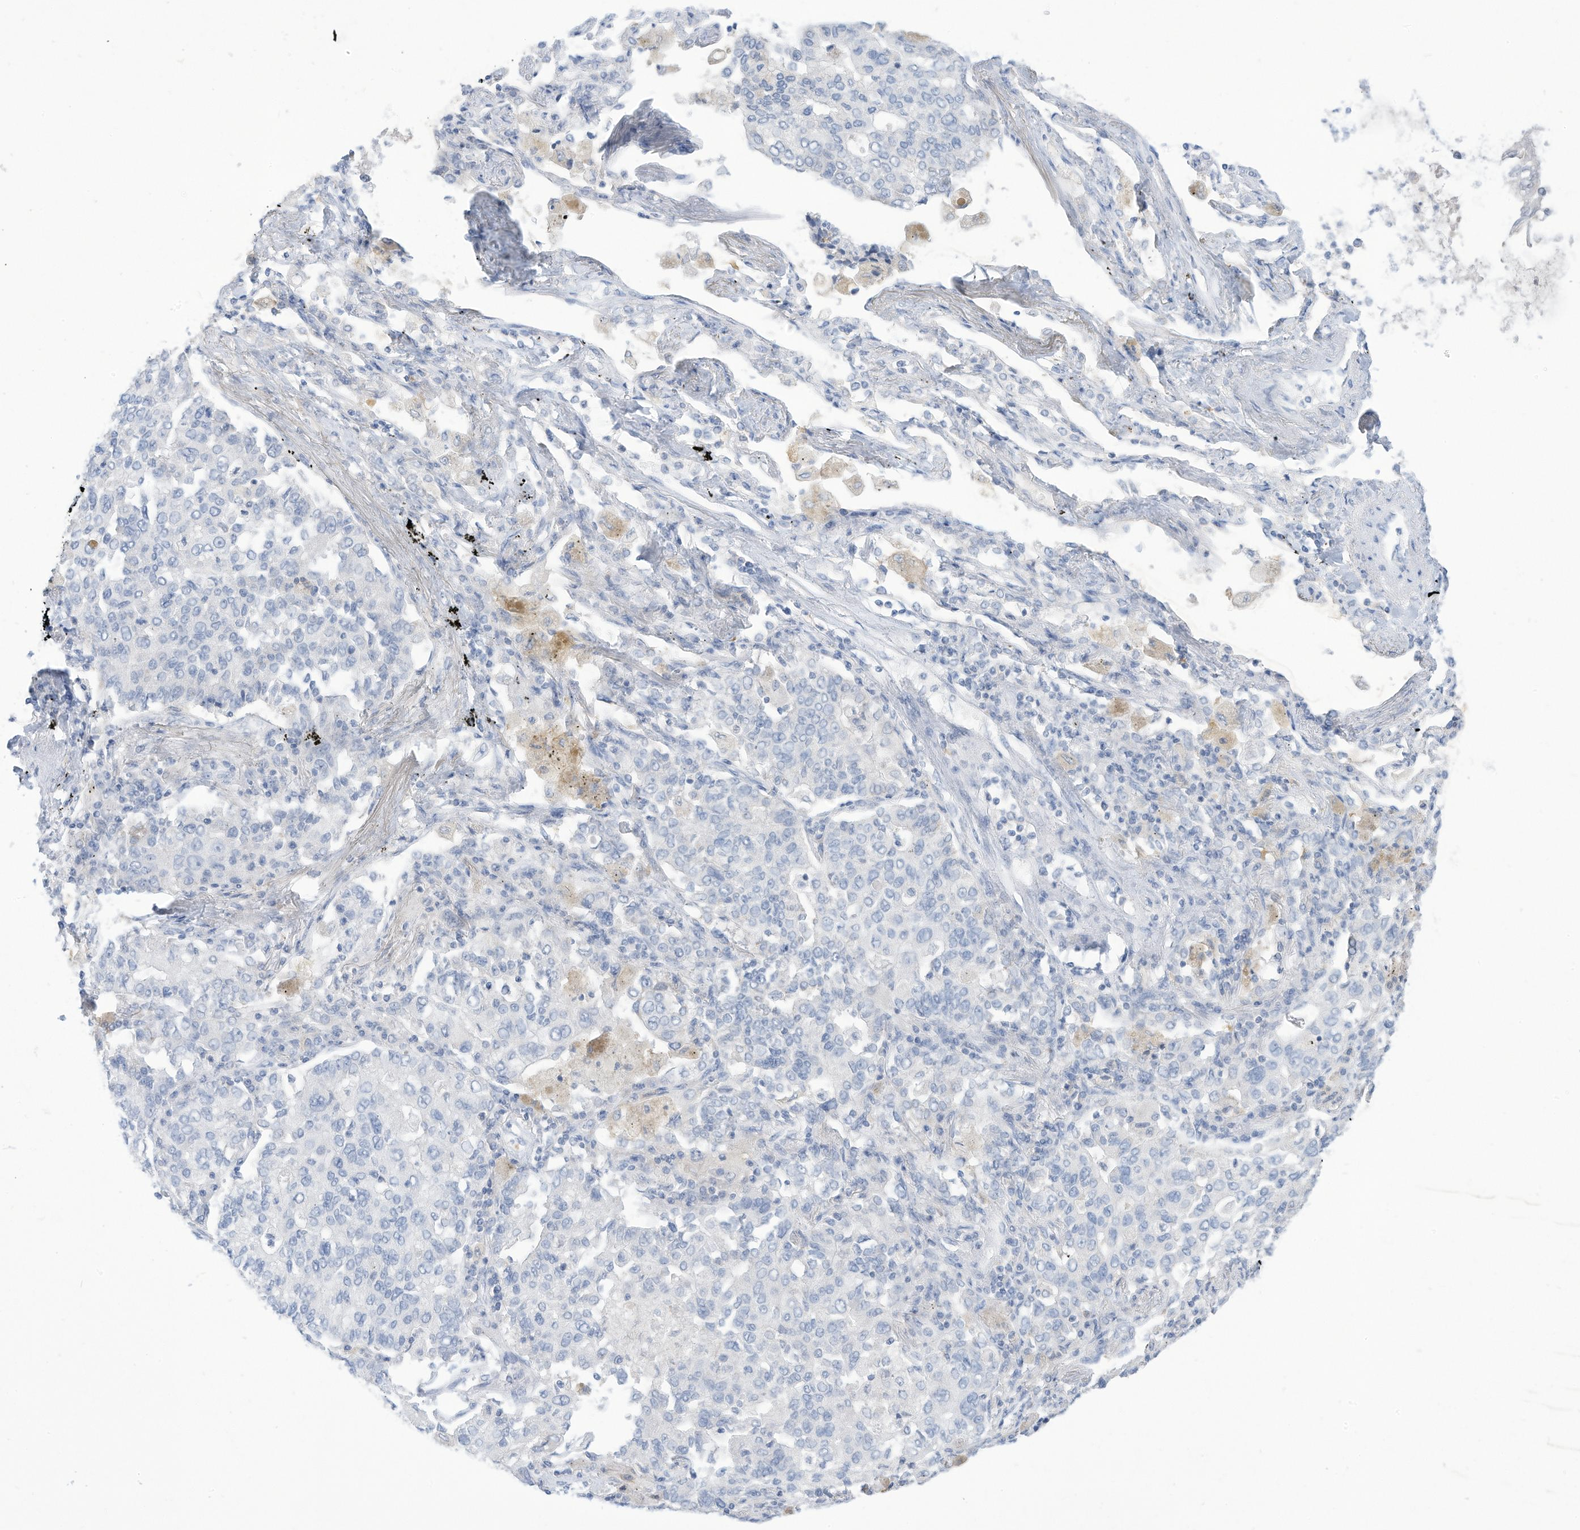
{"staining": {"intensity": "negative", "quantity": "none", "location": "none"}, "tissue": "lung cancer", "cell_type": "Tumor cells", "image_type": "cancer", "snomed": [{"axis": "morphology", "description": "Adenocarcinoma, NOS"}, {"axis": "topography", "description": "Lung"}], "caption": "High power microscopy image of an IHC histopathology image of adenocarcinoma (lung), revealing no significant expression in tumor cells.", "gene": "OGT", "patient": {"sex": "male", "age": 49}}